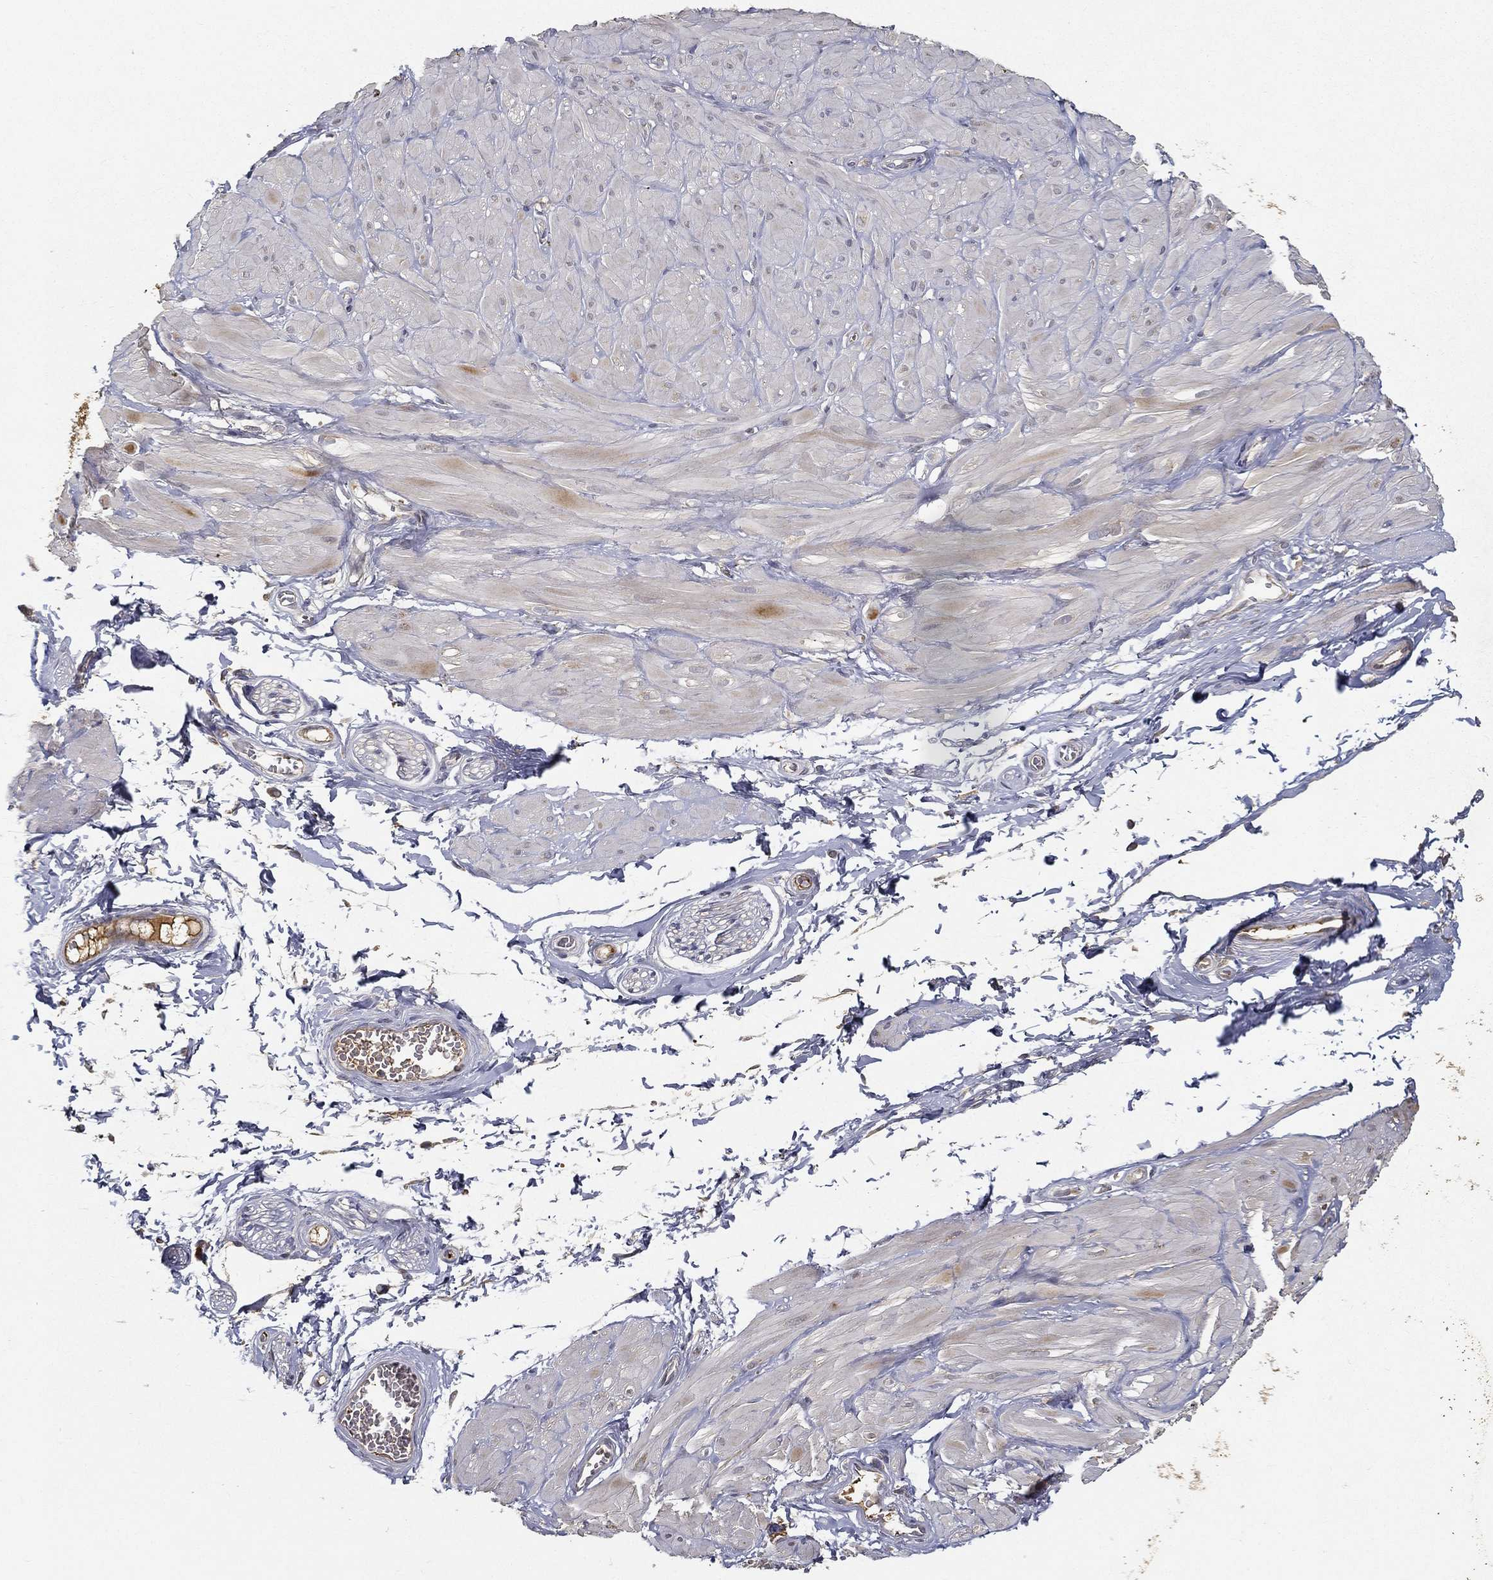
{"staining": {"intensity": "negative", "quantity": "none", "location": "none"}, "tissue": "soft tissue", "cell_type": "Fibroblasts", "image_type": "normal", "snomed": [{"axis": "morphology", "description": "Normal tissue, NOS"}, {"axis": "topography", "description": "Smooth muscle"}, {"axis": "topography", "description": "Peripheral nerve tissue"}], "caption": "Fibroblasts show no significant protein positivity in normal soft tissue.", "gene": "MT", "patient": {"sex": "male", "age": 22}}